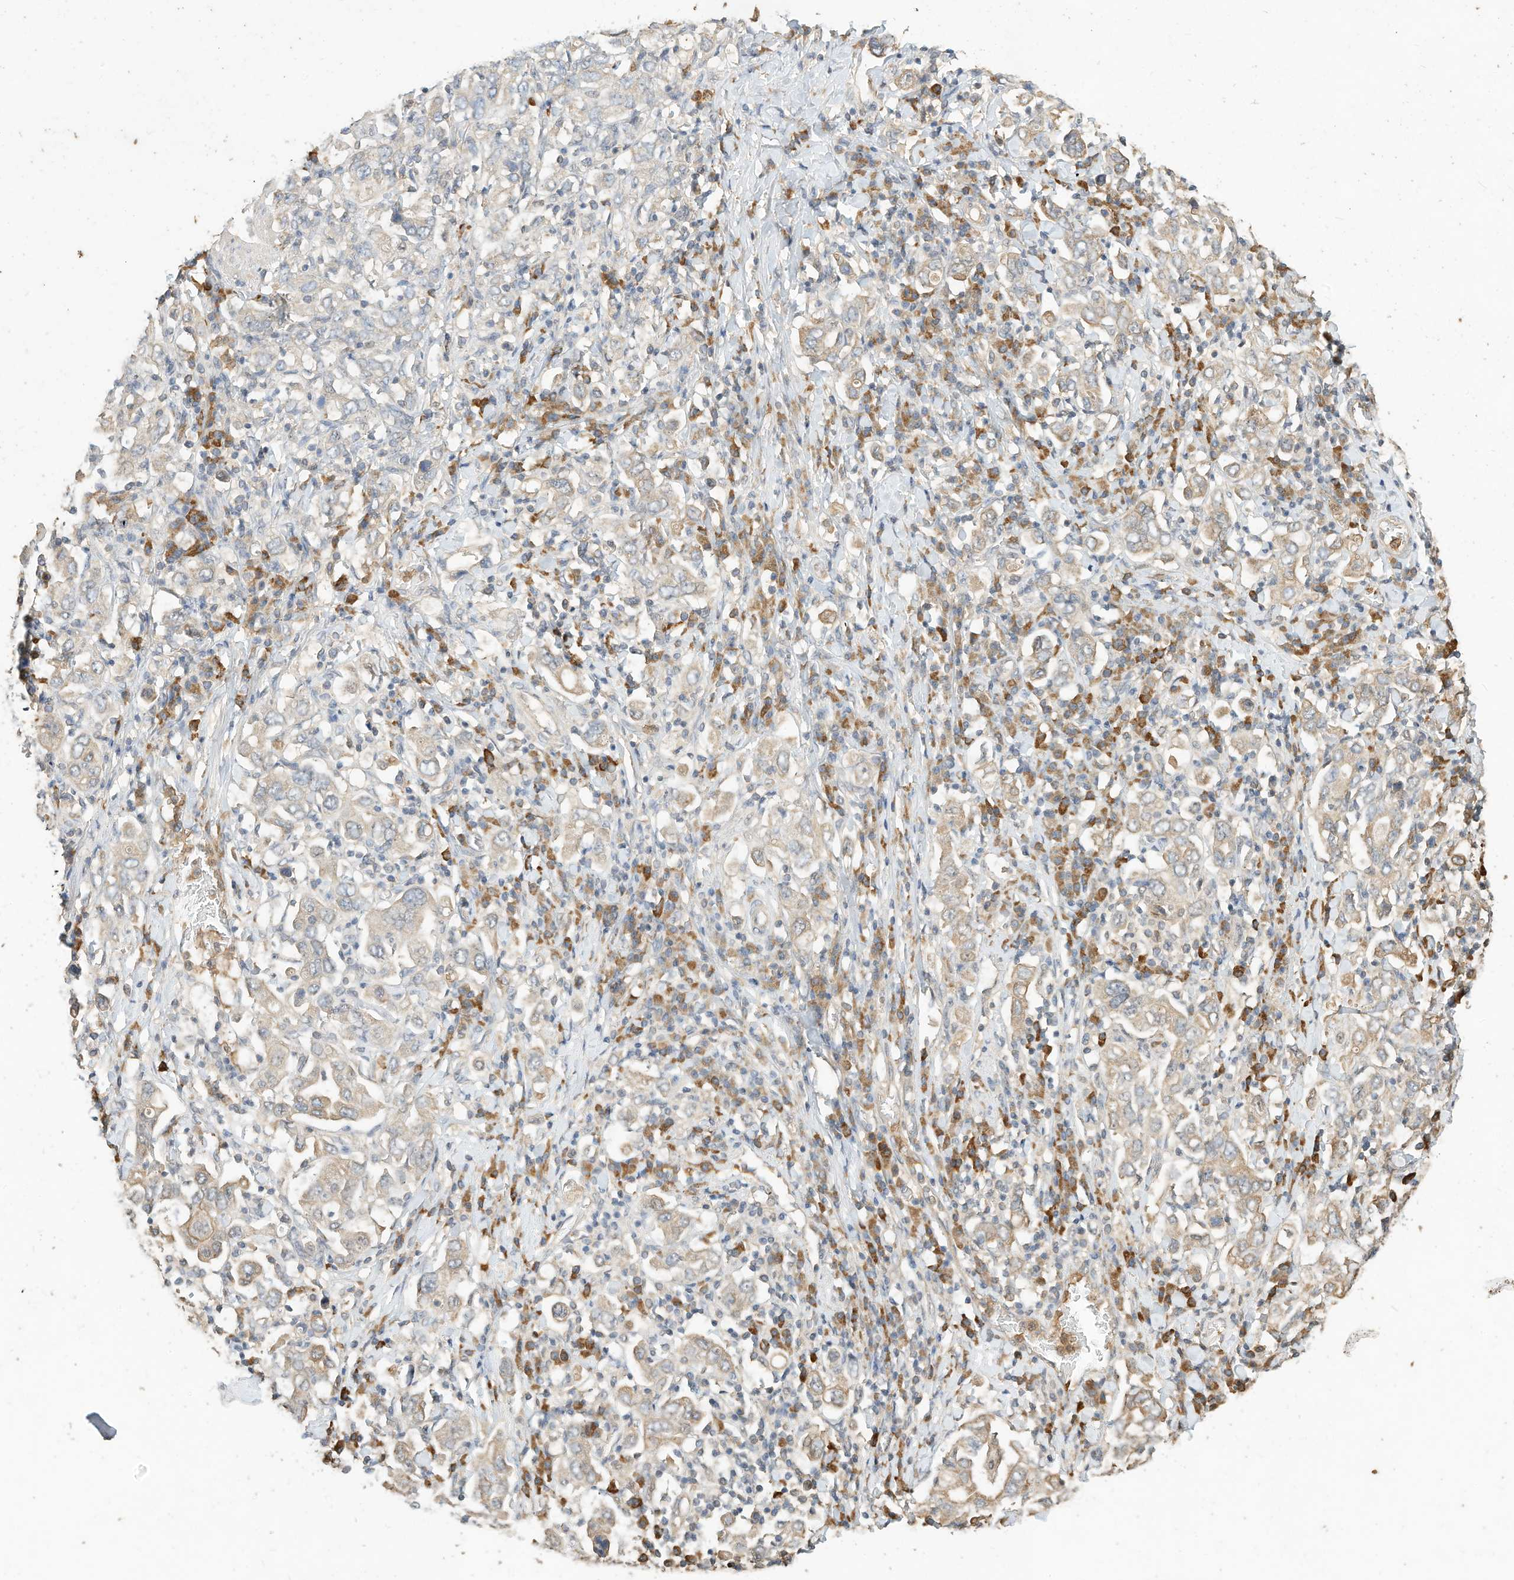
{"staining": {"intensity": "weak", "quantity": "25%-75%", "location": "cytoplasmic/membranous"}, "tissue": "stomach cancer", "cell_type": "Tumor cells", "image_type": "cancer", "snomed": [{"axis": "morphology", "description": "Adenocarcinoma, NOS"}, {"axis": "topography", "description": "Stomach, upper"}], "caption": "Approximately 25%-75% of tumor cells in human stomach adenocarcinoma display weak cytoplasmic/membranous protein expression as visualized by brown immunohistochemical staining.", "gene": "OFD1", "patient": {"sex": "male", "age": 62}}